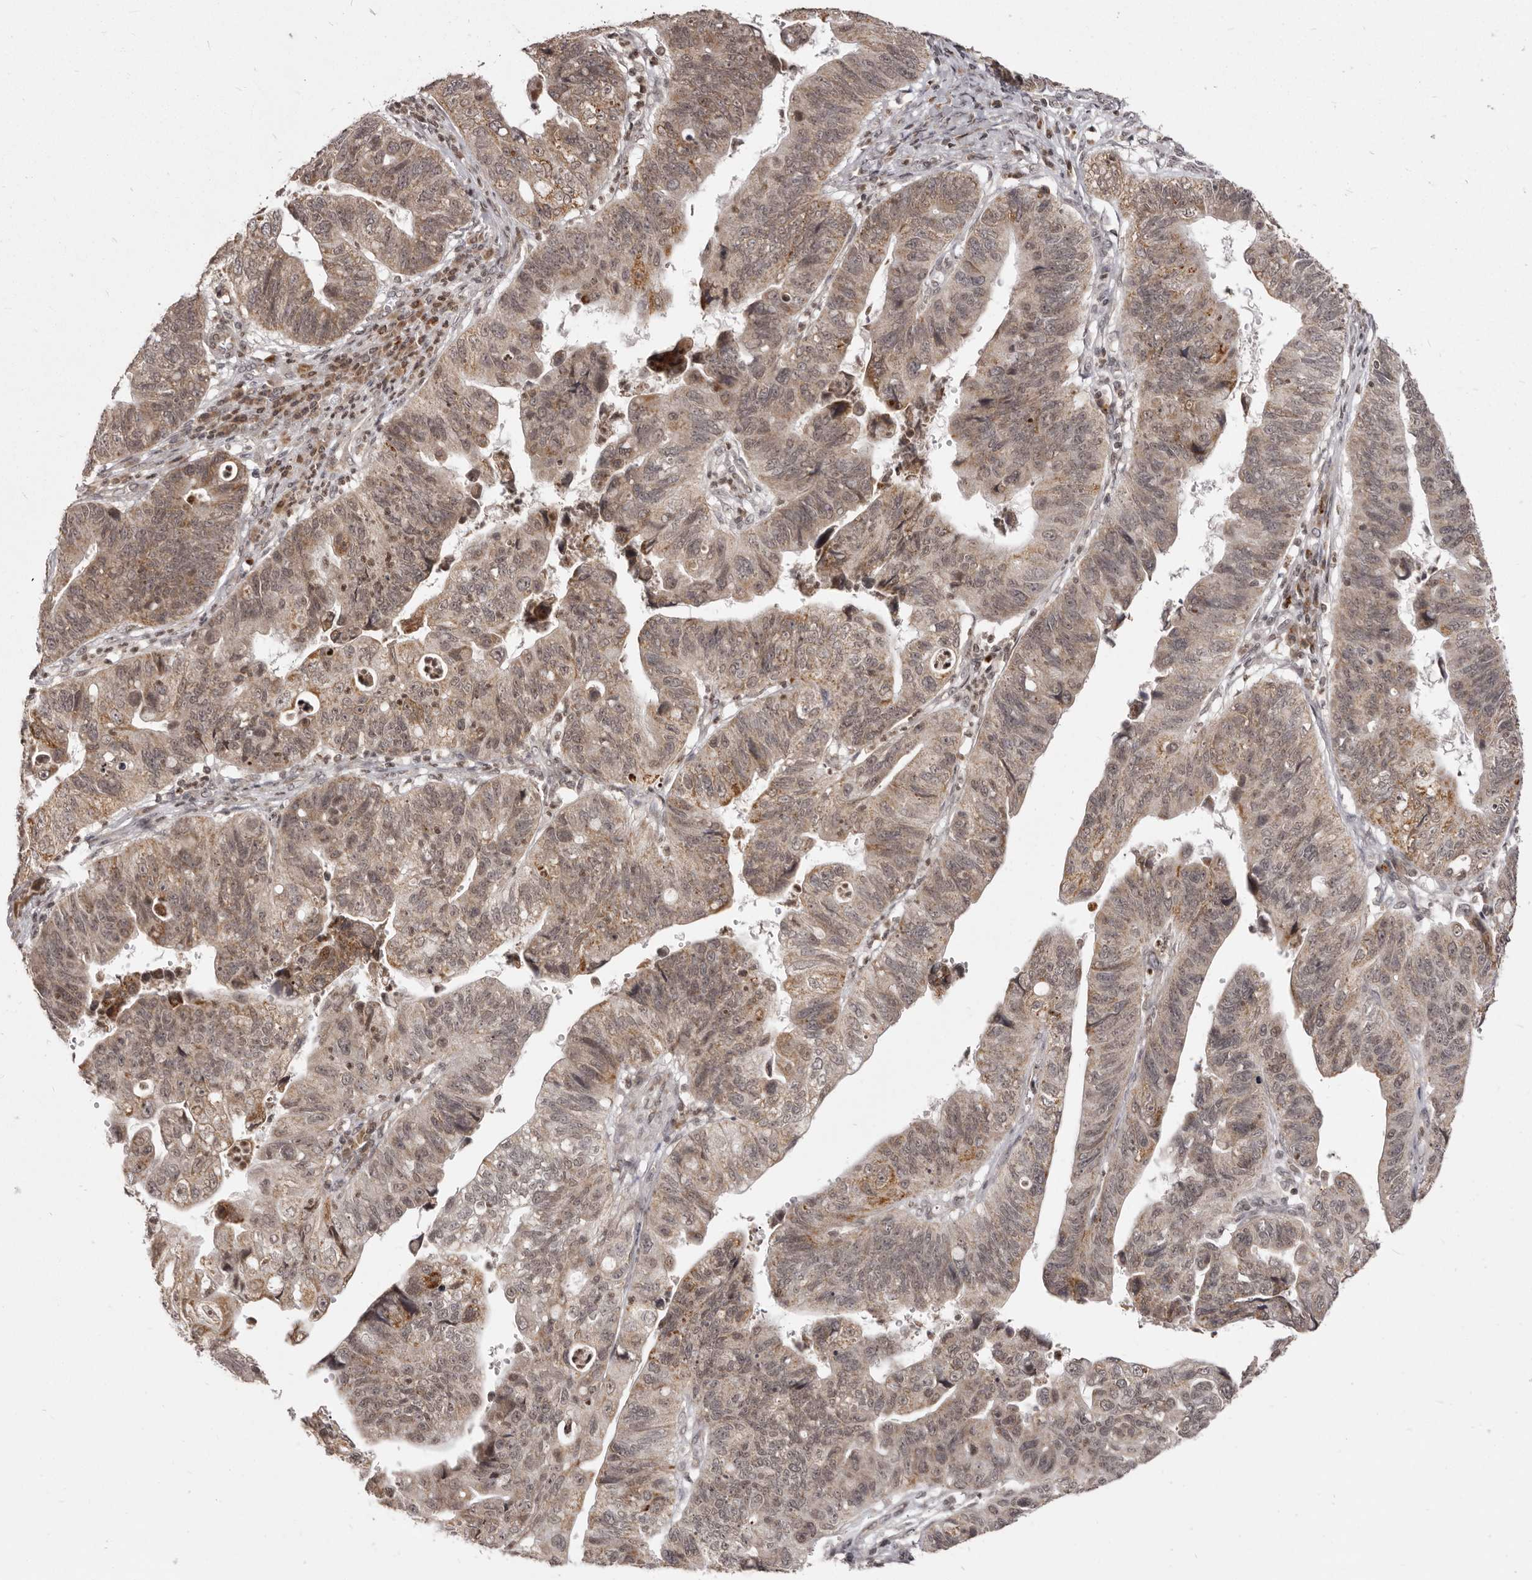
{"staining": {"intensity": "weak", "quantity": ">75%", "location": "cytoplasmic/membranous,nuclear"}, "tissue": "stomach cancer", "cell_type": "Tumor cells", "image_type": "cancer", "snomed": [{"axis": "morphology", "description": "Adenocarcinoma, NOS"}, {"axis": "topography", "description": "Stomach"}], "caption": "Immunohistochemistry micrograph of neoplastic tissue: human stomach adenocarcinoma stained using IHC shows low levels of weak protein expression localized specifically in the cytoplasmic/membranous and nuclear of tumor cells, appearing as a cytoplasmic/membranous and nuclear brown color.", "gene": "THUMPD1", "patient": {"sex": "male", "age": 59}}